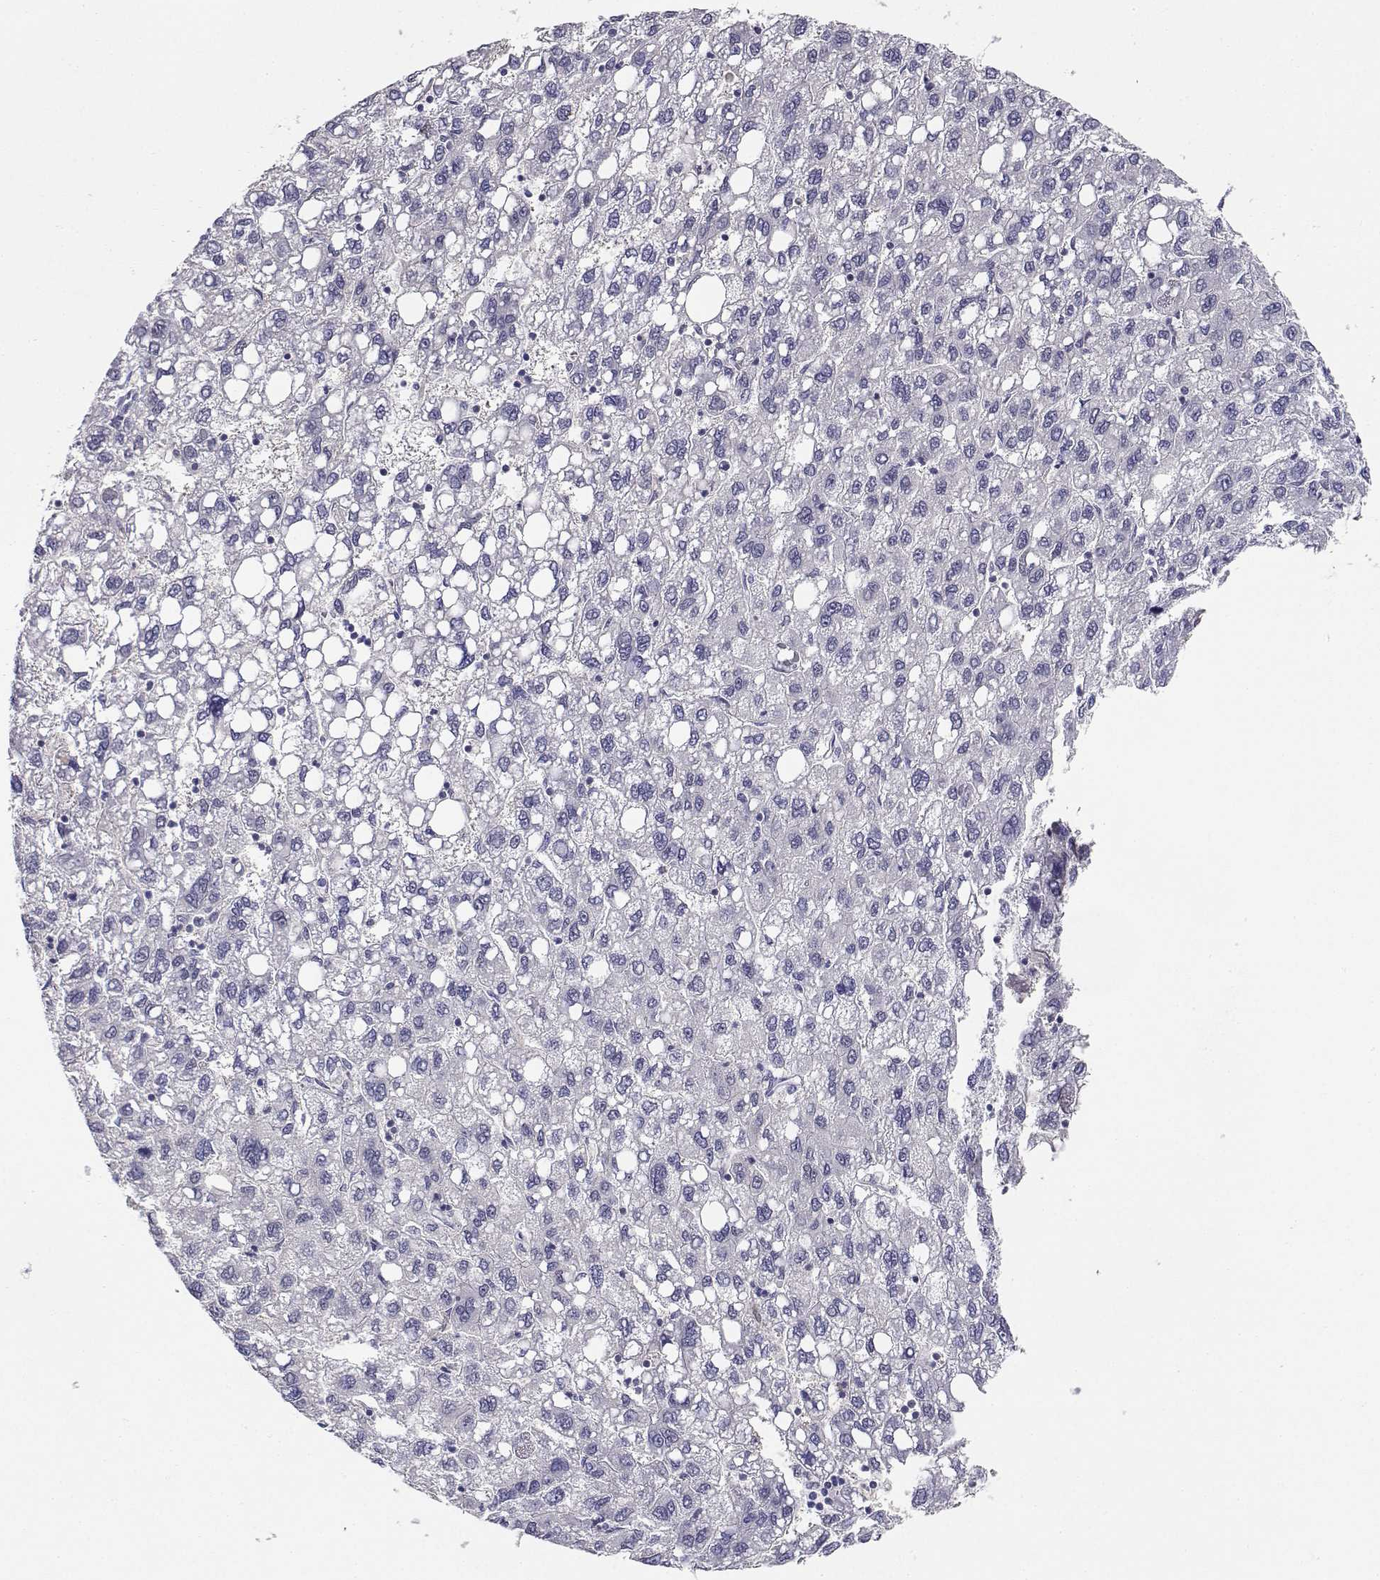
{"staining": {"intensity": "negative", "quantity": "none", "location": "none"}, "tissue": "liver cancer", "cell_type": "Tumor cells", "image_type": "cancer", "snomed": [{"axis": "morphology", "description": "Carcinoma, Hepatocellular, NOS"}, {"axis": "topography", "description": "Liver"}], "caption": "This is an immunohistochemistry histopathology image of hepatocellular carcinoma (liver). There is no staining in tumor cells.", "gene": "ADA", "patient": {"sex": "female", "age": 82}}